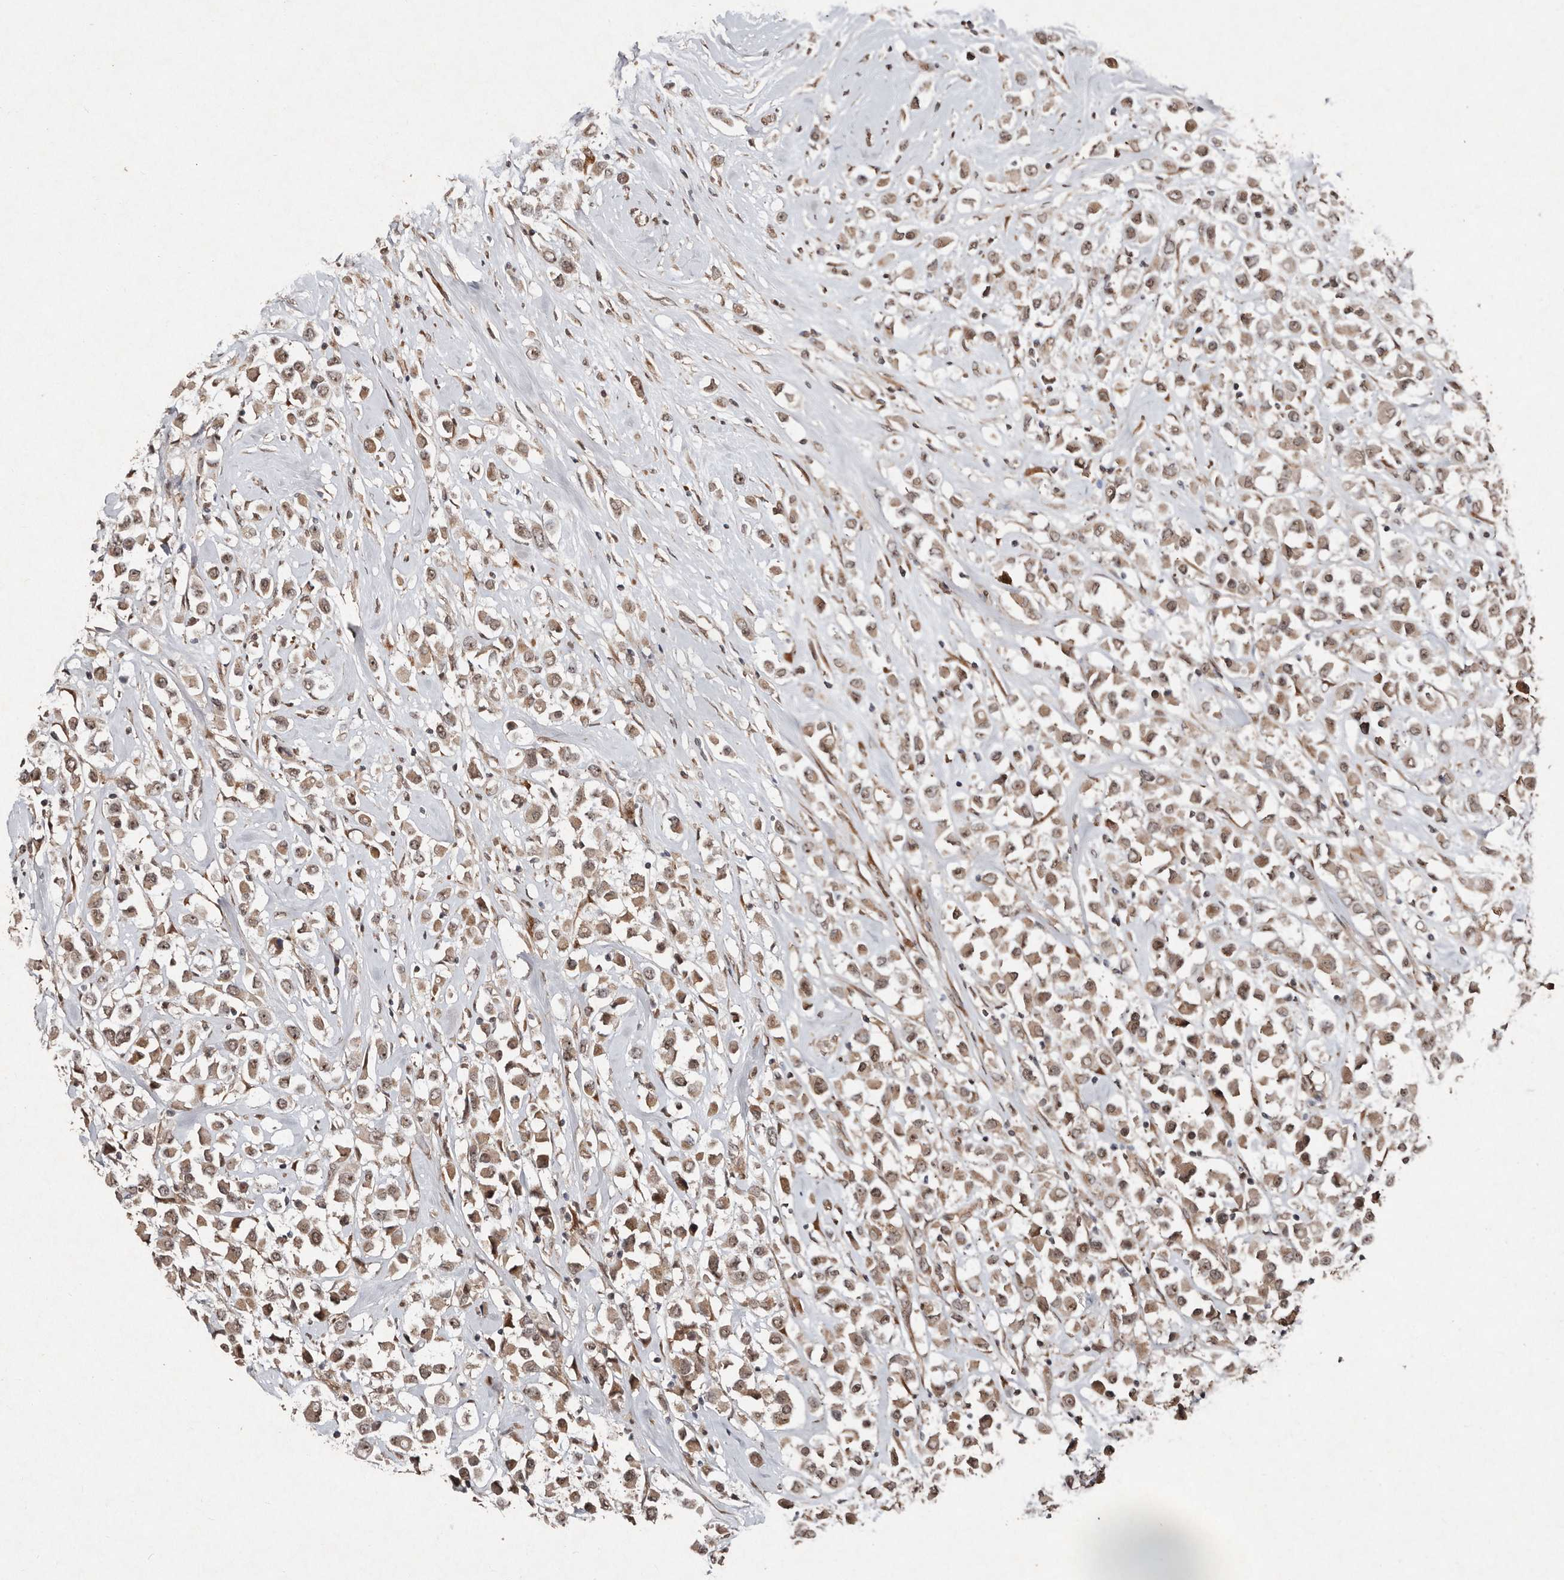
{"staining": {"intensity": "moderate", "quantity": ">75%", "location": "cytoplasmic/membranous,nuclear"}, "tissue": "breast cancer", "cell_type": "Tumor cells", "image_type": "cancer", "snomed": [{"axis": "morphology", "description": "Duct carcinoma"}, {"axis": "topography", "description": "Breast"}], "caption": "About >75% of tumor cells in human invasive ductal carcinoma (breast) show moderate cytoplasmic/membranous and nuclear protein staining as visualized by brown immunohistochemical staining.", "gene": "DIP2C", "patient": {"sex": "female", "age": 61}}